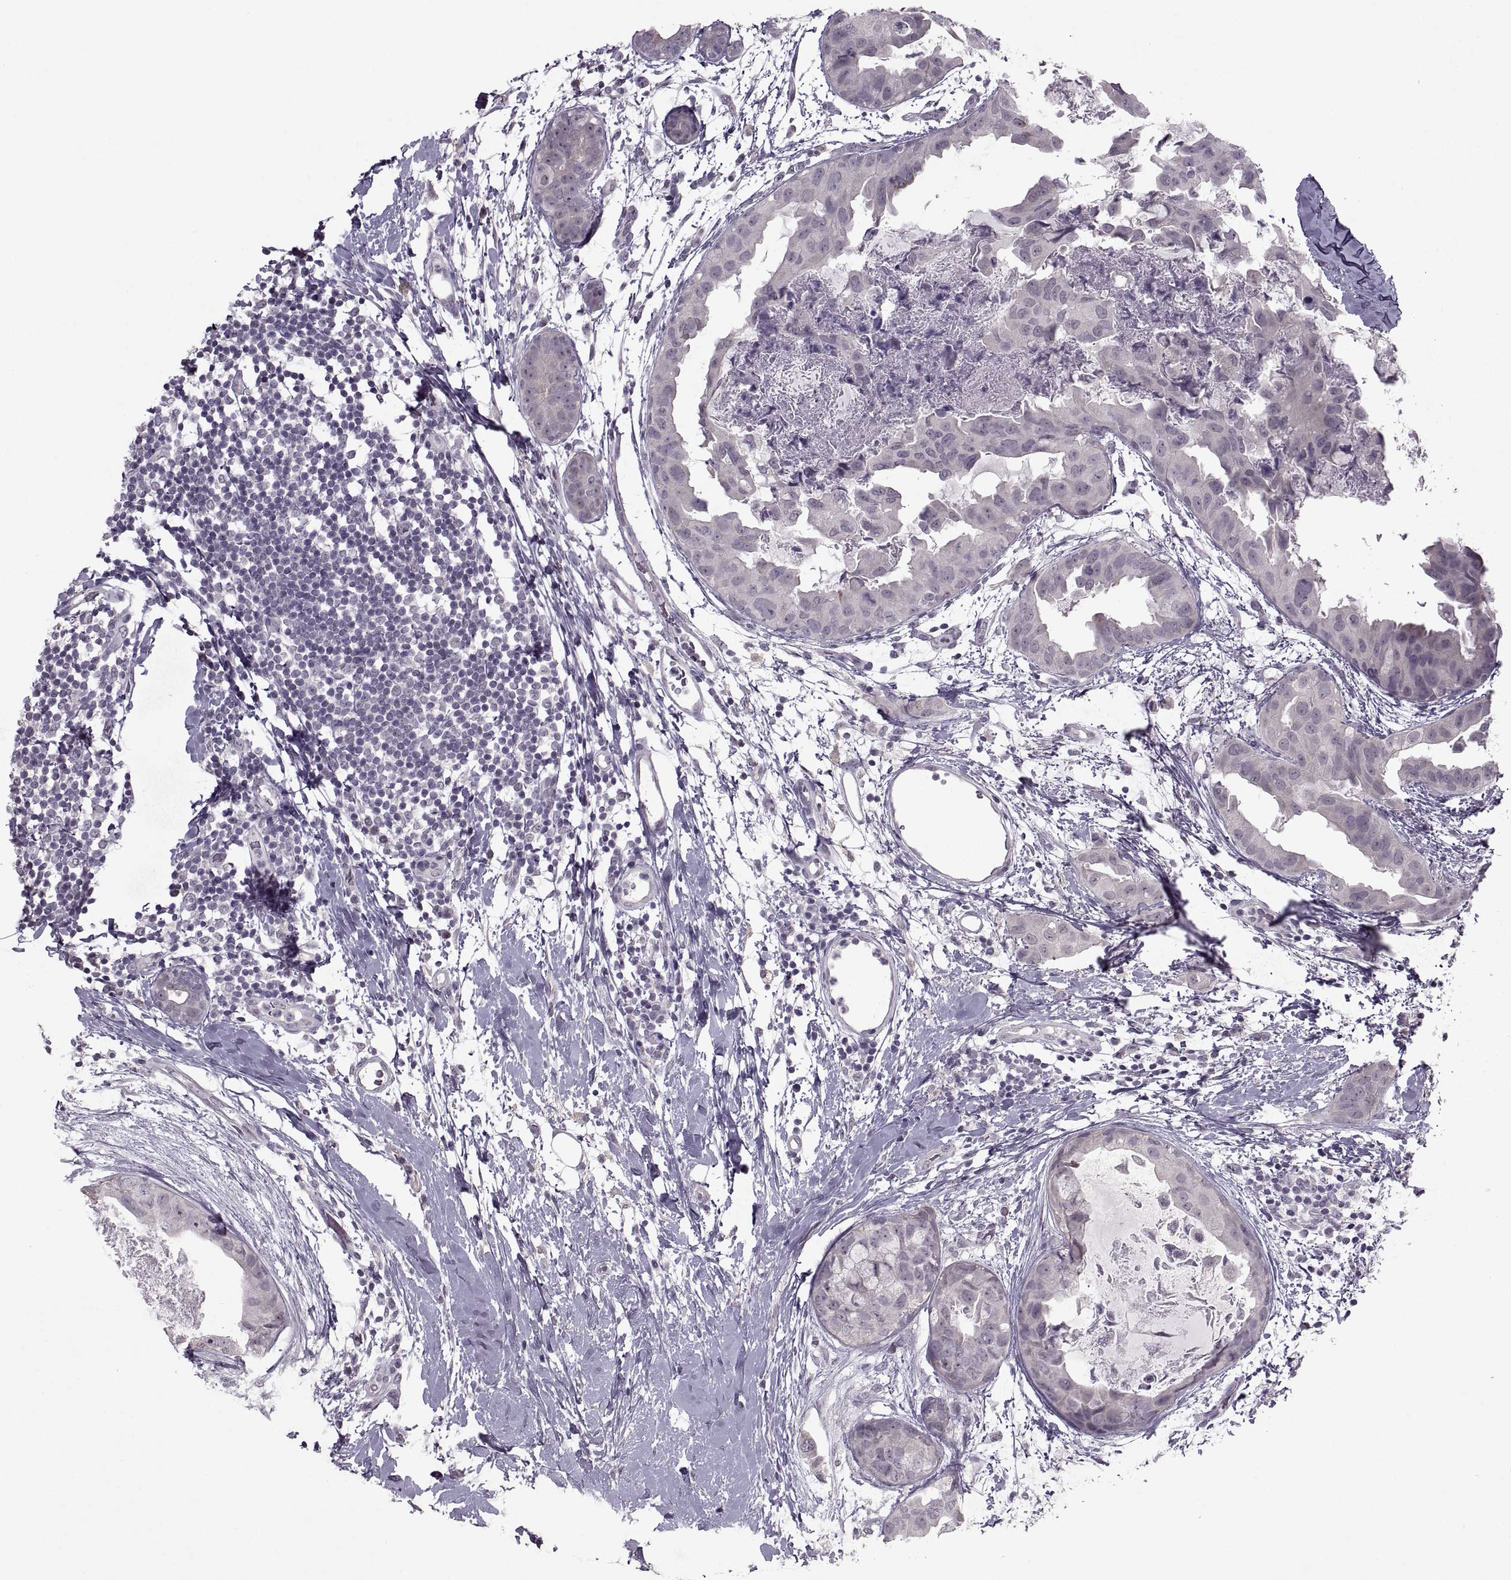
{"staining": {"intensity": "negative", "quantity": "none", "location": "none"}, "tissue": "breast cancer", "cell_type": "Tumor cells", "image_type": "cancer", "snomed": [{"axis": "morphology", "description": "Normal tissue, NOS"}, {"axis": "morphology", "description": "Duct carcinoma"}, {"axis": "topography", "description": "Breast"}], "caption": "Tumor cells show no significant staining in breast cancer (invasive ductal carcinoma).", "gene": "MGAT4D", "patient": {"sex": "female", "age": 40}}